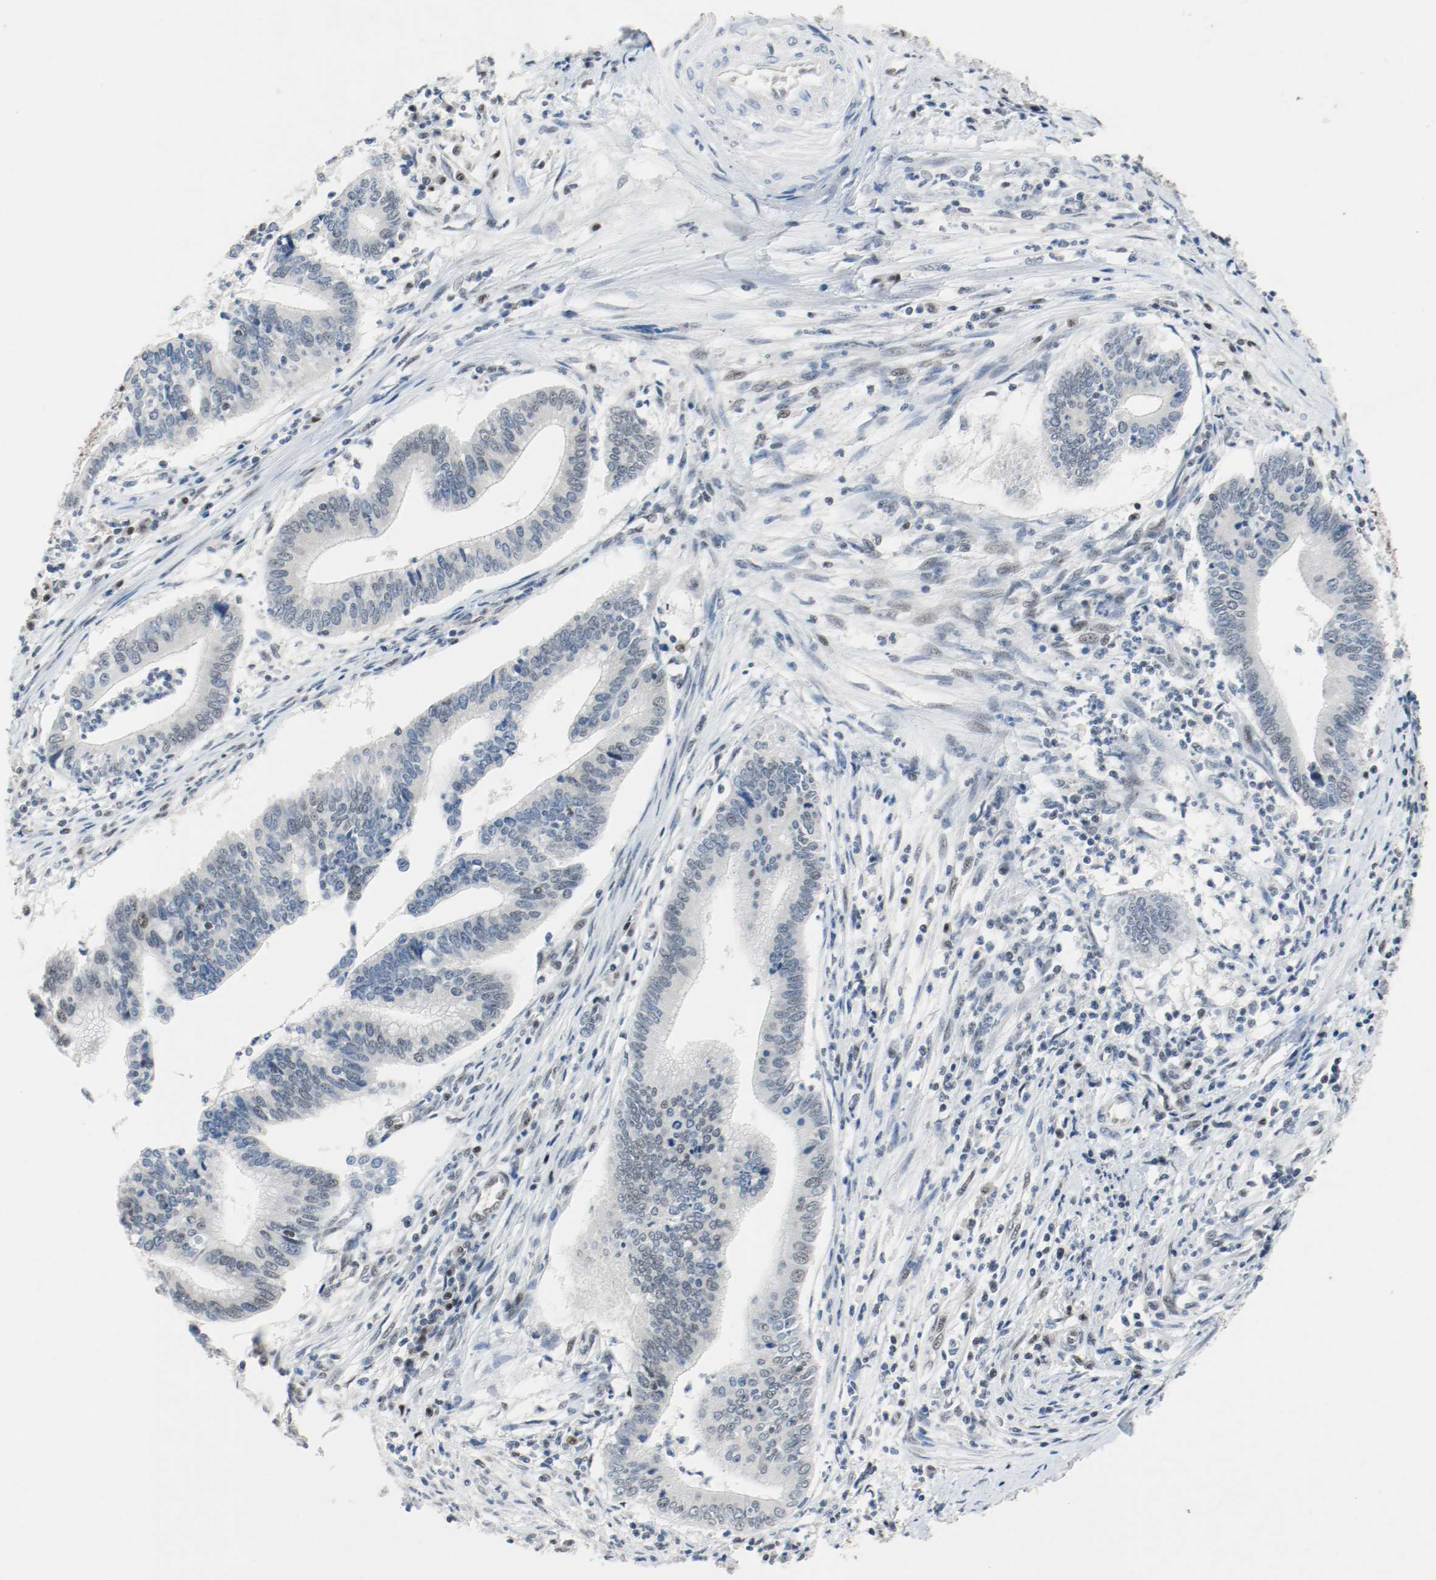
{"staining": {"intensity": "negative", "quantity": "none", "location": "none"}, "tissue": "cervical cancer", "cell_type": "Tumor cells", "image_type": "cancer", "snomed": [{"axis": "morphology", "description": "Adenocarcinoma, NOS"}, {"axis": "topography", "description": "Cervix"}], "caption": "The immunohistochemistry photomicrograph has no significant positivity in tumor cells of adenocarcinoma (cervical) tissue. (DAB (3,3'-diaminobenzidine) immunohistochemistry (IHC), high magnification).", "gene": "ASH1L", "patient": {"sex": "female", "age": 36}}